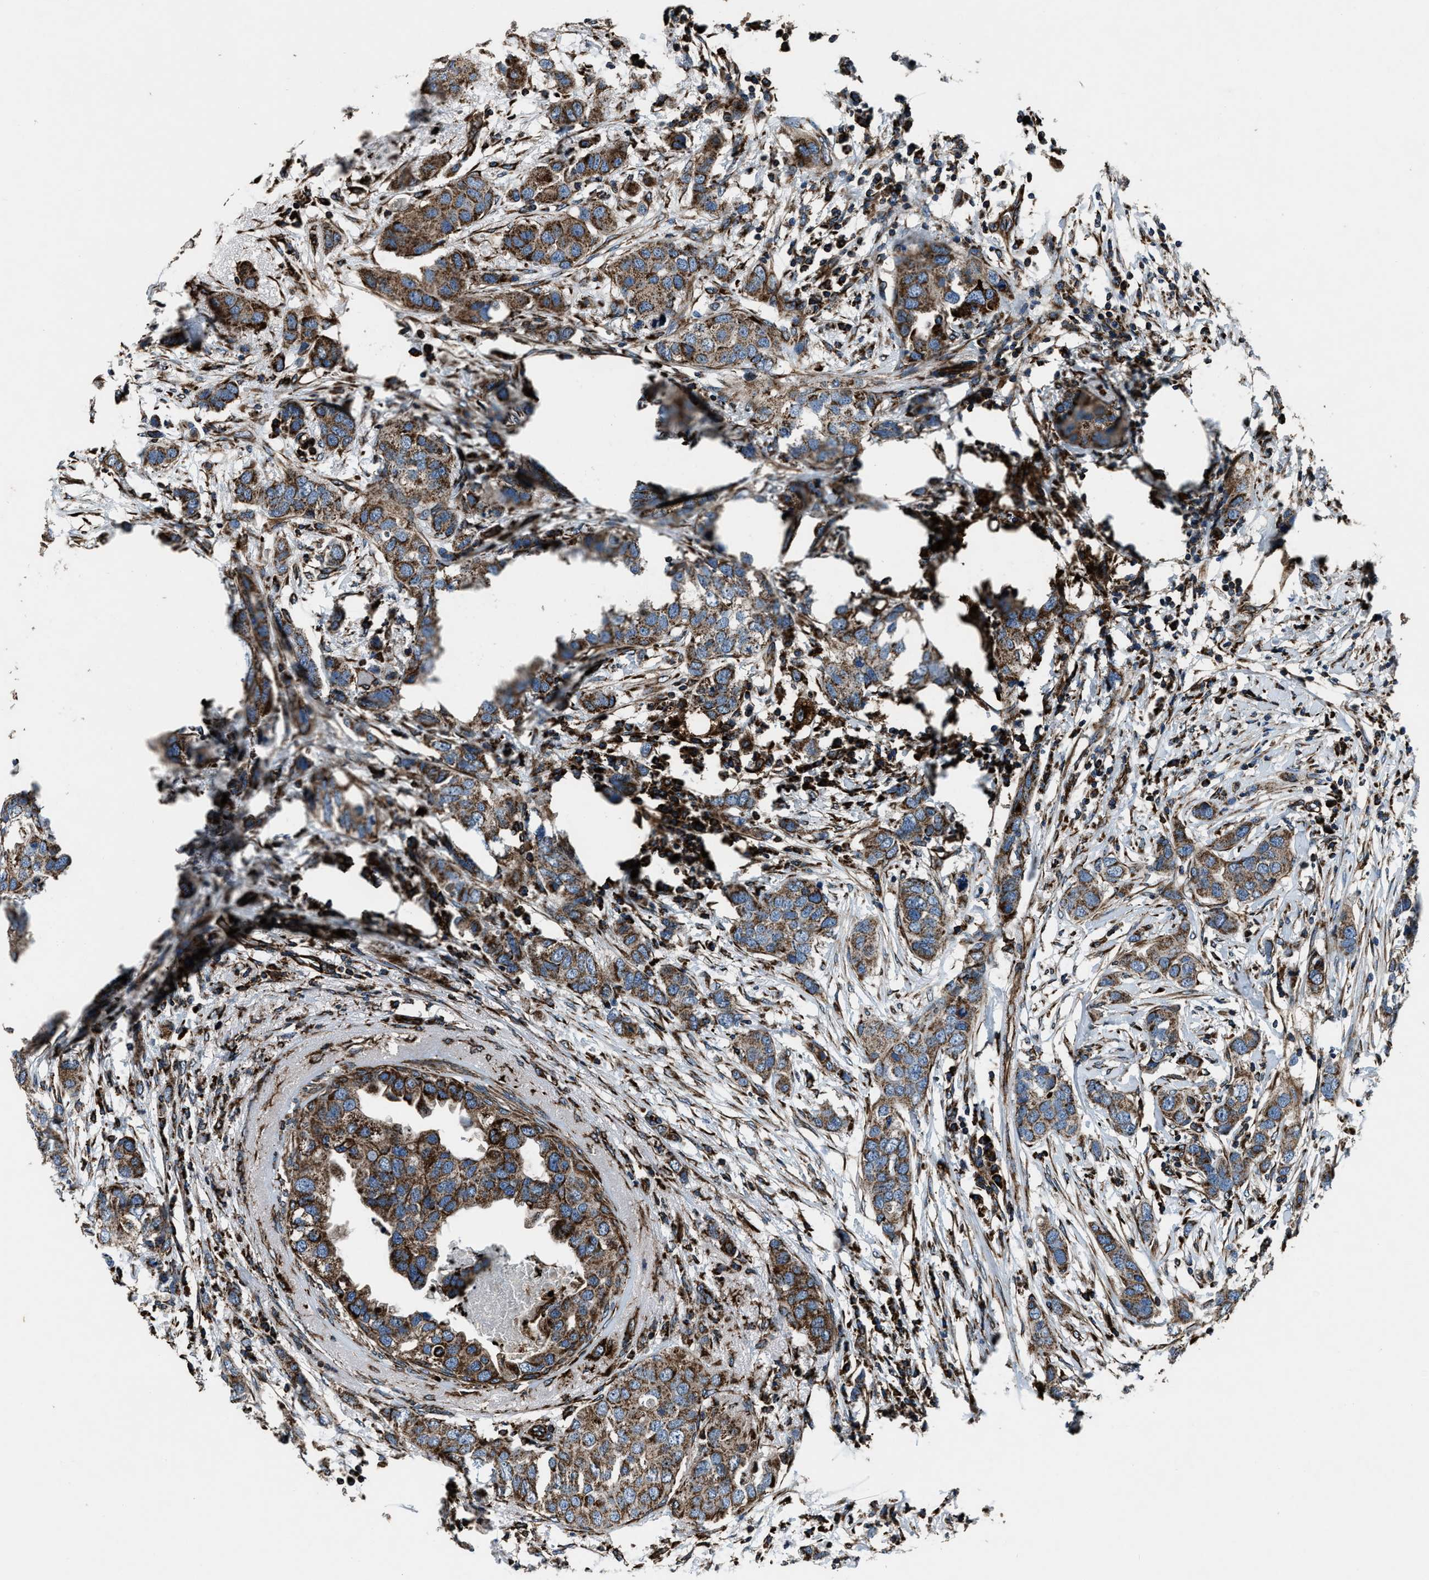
{"staining": {"intensity": "moderate", "quantity": ">75%", "location": "cytoplasmic/membranous"}, "tissue": "breast cancer", "cell_type": "Tumor cells", "image_type": "cancer", "snomed": [{"axis": "morphology", "description": "Duct carcinoma"}, {"axis": "topography", "description": "Breast"}], "caption": "Human breast cancer stained for a protein (brown) exhibits moderate cytoplasmic/membranous positive staining in approximately >75% of tumor cells.", "gene": "OGDH", "patient": {"sex": "female", "age": 50}}